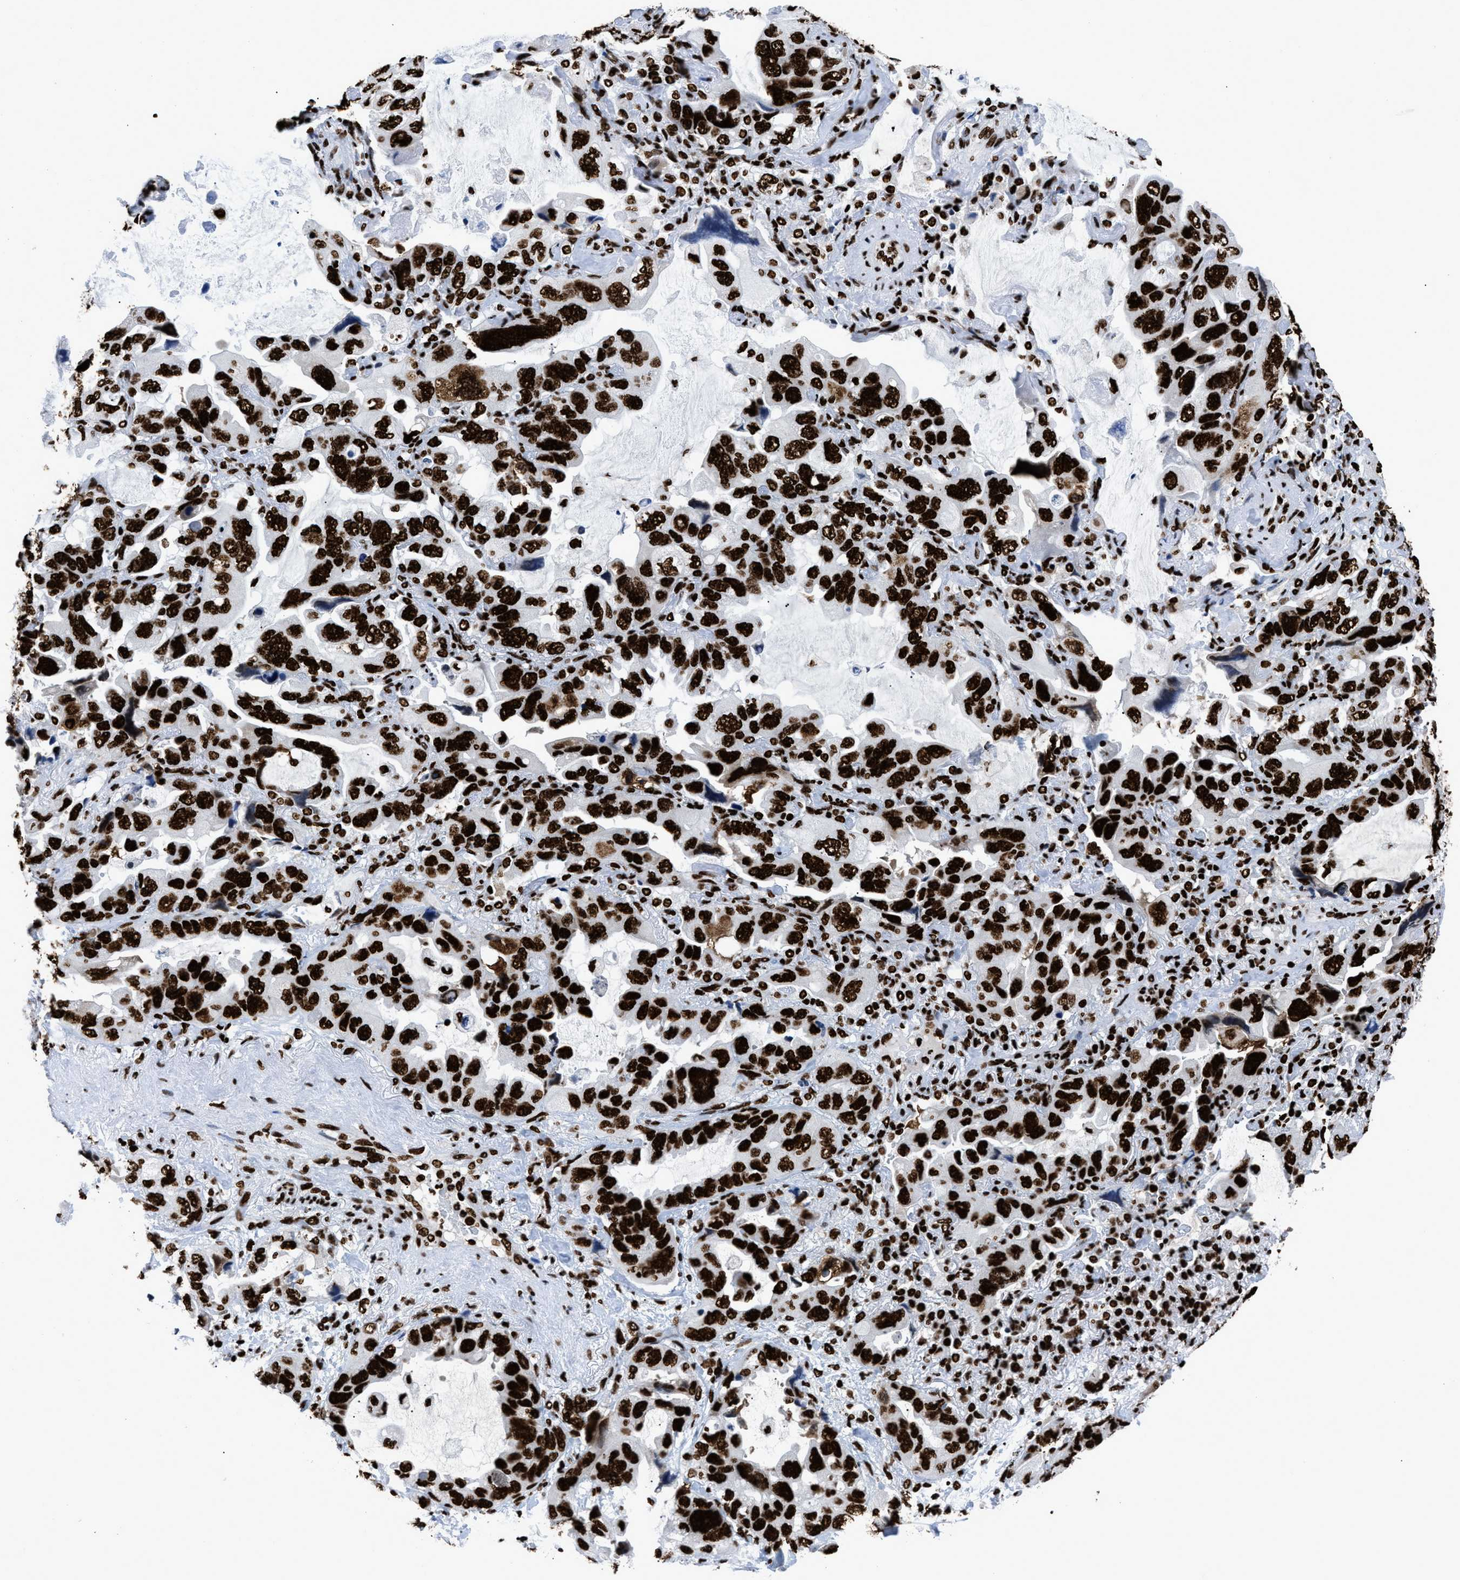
{"staining": {"intensity": "strong", "quantity": ">75%", "location": "nuclear"}, "tissue": "lung cancer", "cell_type": "Tumor cells", "image_type": "cancer", "snomed": [{"axis": "morphology", "description": "Squamous cell carcinoma, NOS"}, {"axis": "topography", "description": "Lung"}], "caption": "A brown stain labels strong nuclear positivity of a protein in human lung squamous cell carcinoma tumor cells.", "gene": "HNRNPM", "patient": {"sex": "female", "age": 73}}